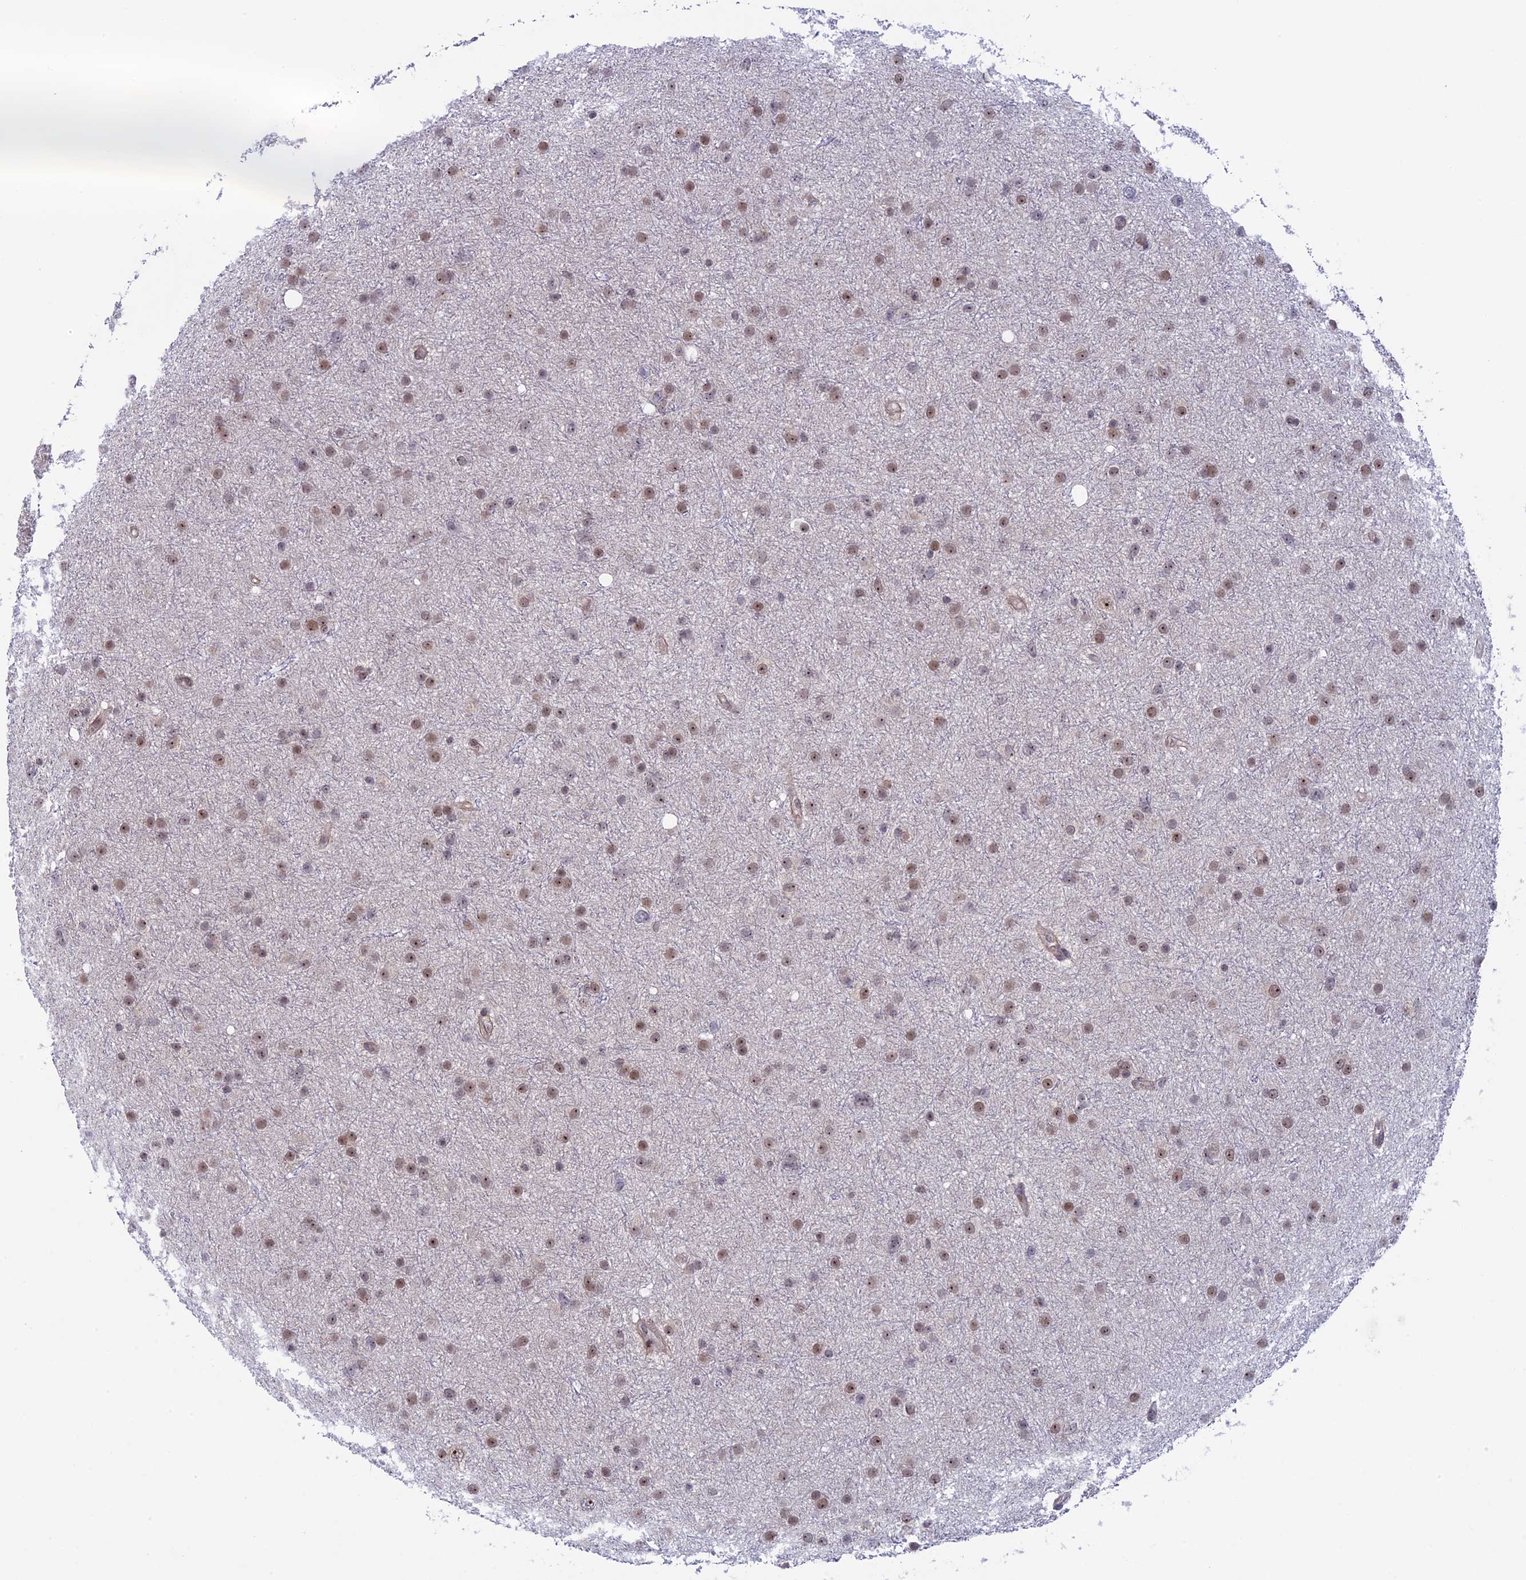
{"staining": {"intensity": "weak", "quantity": ">75%", "location": "nuclear"}, "tissue": "glioma", "cell_type": "Tumor cells", "image_type": "cancer", "snomed": [{"axis": "morphology", "description": "Glioma, malignant, Low grade"}, {"axis": "topography", "description": "Cerebral cortex"}], "caption": "Protein staining of glioma tissue exhibits weak nuclear positivity in approximately >75% of tumor cells. (IHC, brightfield microscopy, high magnification).", "gene": "CCDC86", "patient": {"sex": "female", "age": 39}}